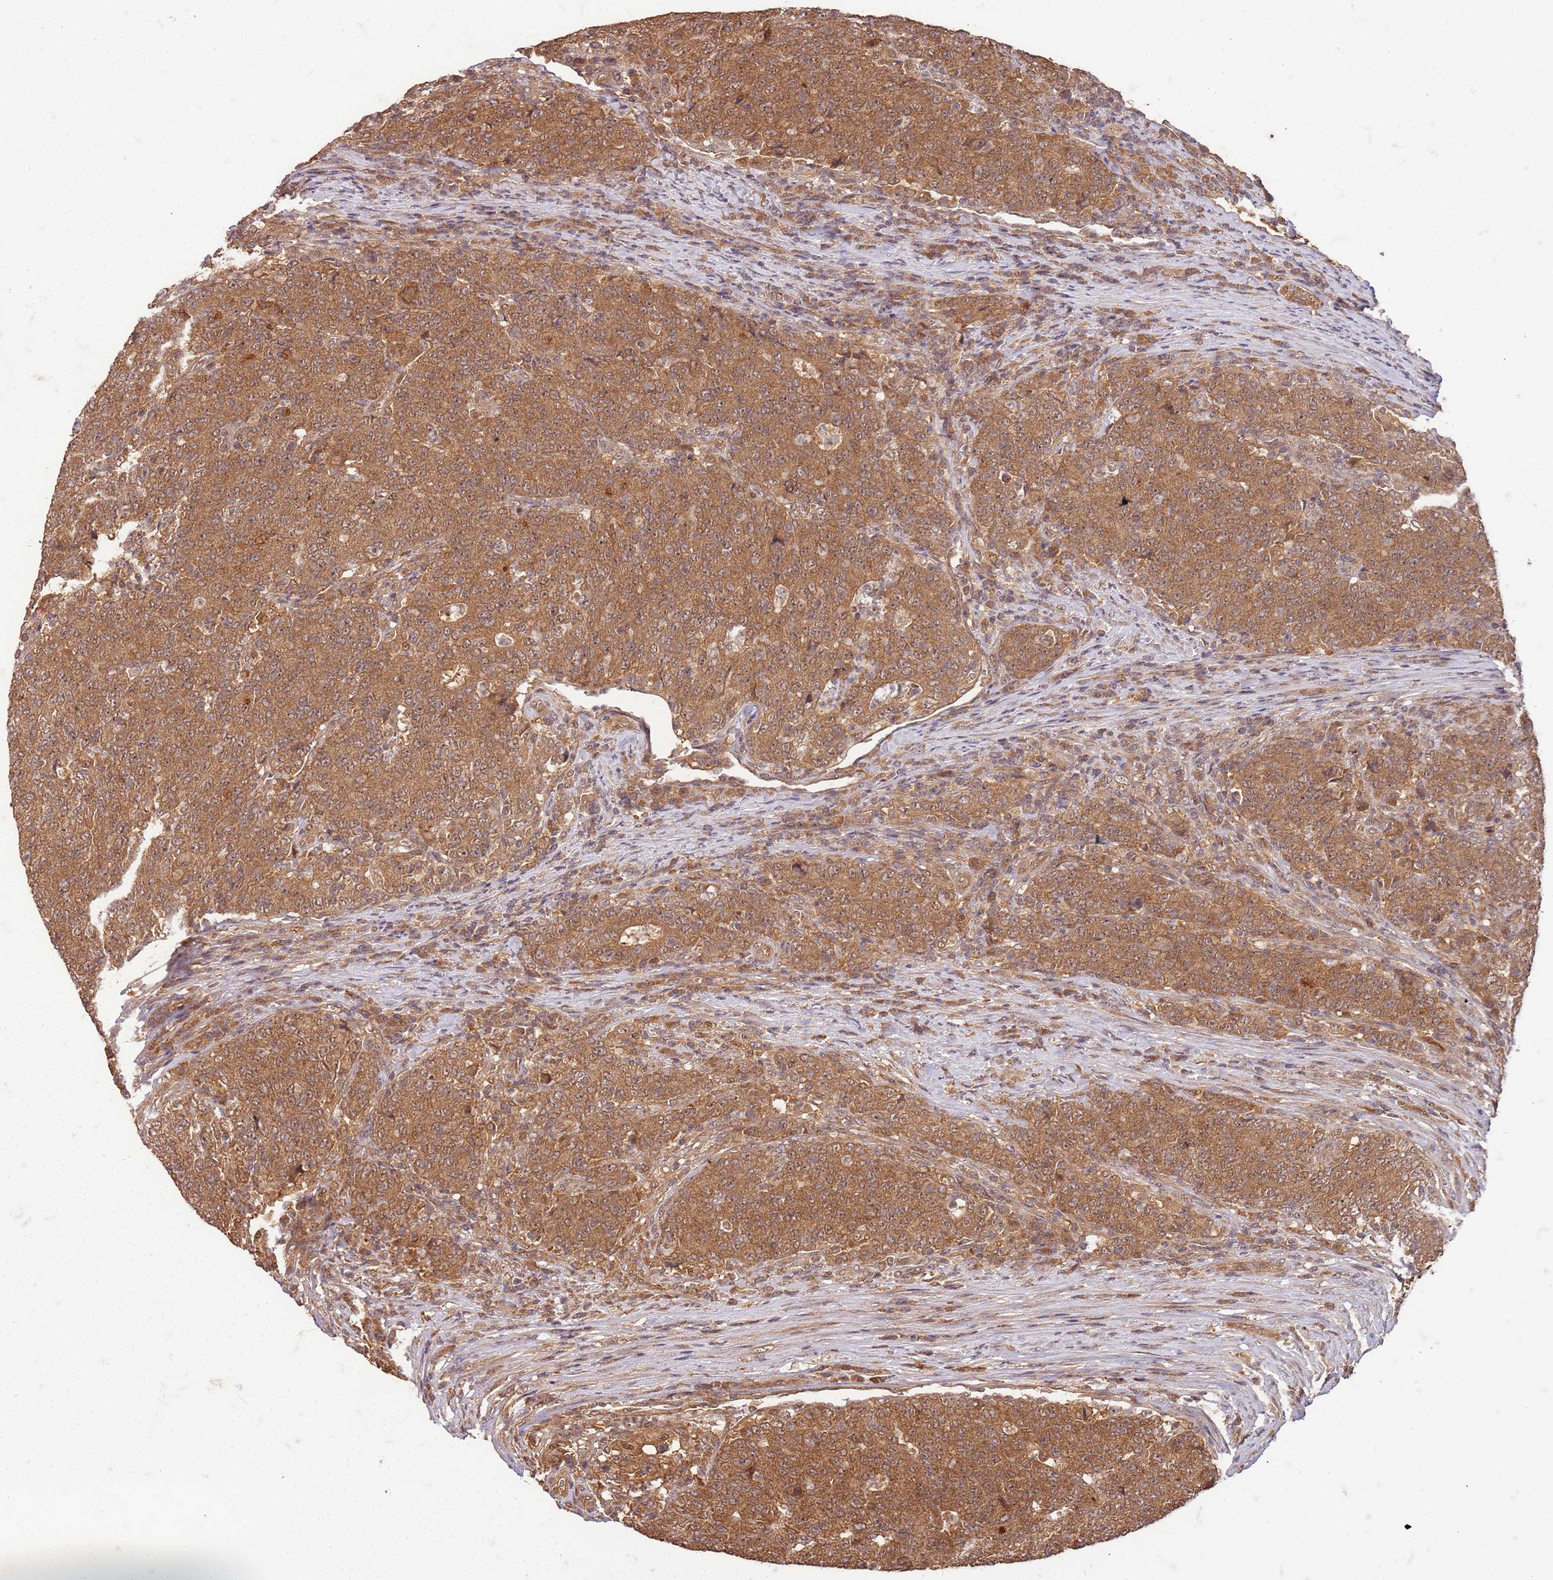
{"staining": {"intensity": "moderate", "quantity": ">75%", "location": "cytoplasmic/membranous"}, "tissue": "colorectal cancer", "cell_type": "Tumor cells", "image_type": "cancer", "snomed": [{"axis": "morphology", "description": "Adenocarcinoma, NOS"}, {"axis": "topography", "description": "Colon"}], "caption": "Approximately >75% of tumor cells in human colorectal adenocarcinoma show moderate cytoplasmic/membranous protein staining as visualized by brown immunohistochemical staining.", "gene": "UBE3A", "patient": {"sex": "female", "age": 75}}